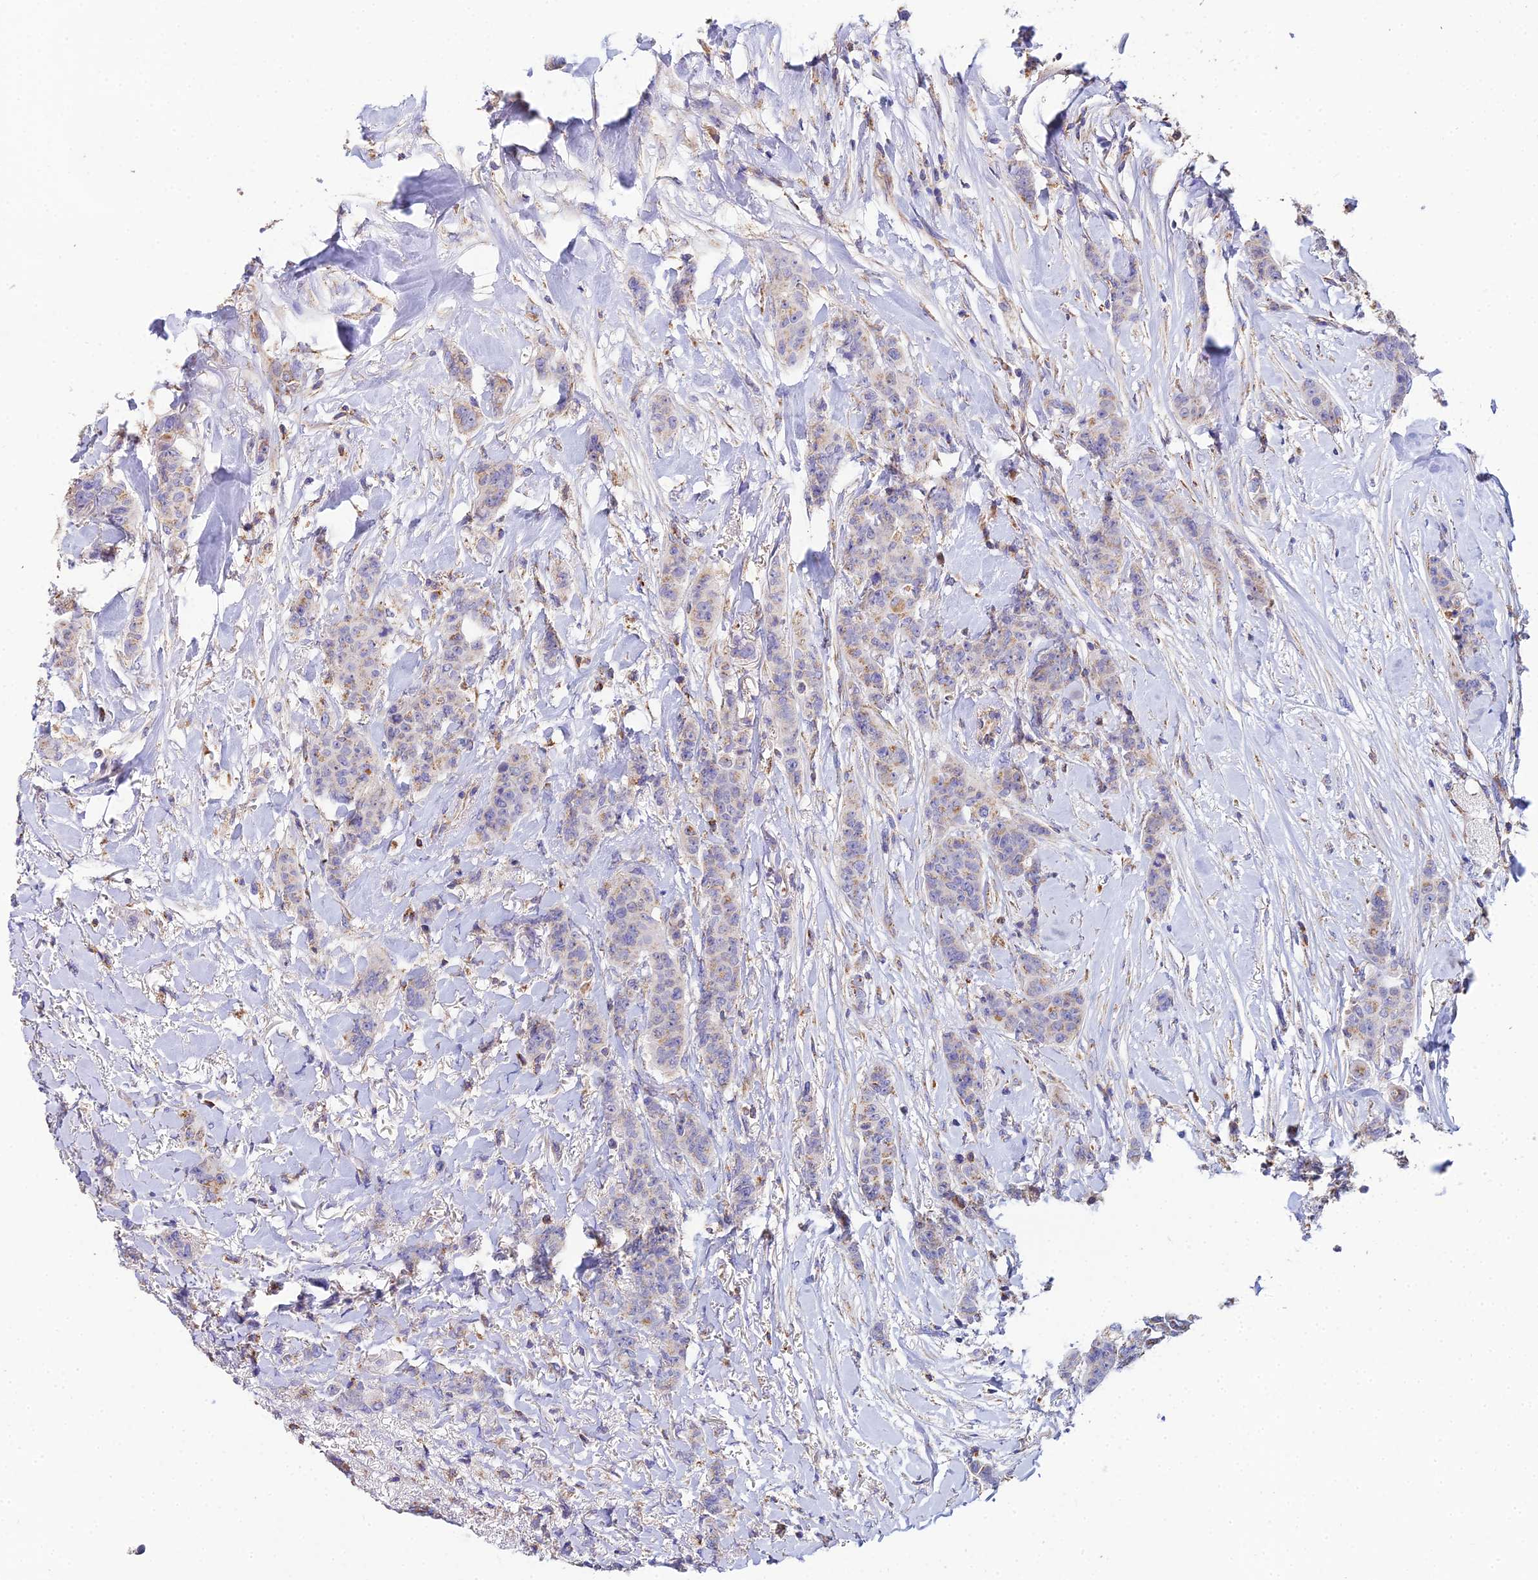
{"staining": {"intensity": "weak", "quantity": "<25%", "location": "cytoplasmic/membranous"}, "tissue": "breast cancer", "cell_type": "Tumor cells", "image_type": "cancer", "snomed": [{"axis": "morphology", "description": "Duct carcinoma"}, {"axis": "topography", "description": "Breast"}], "caption": "Protein analysis of infiltrating ductal carcinoma (breast) demonstrates no significant positivity in tumor cells. The staining is performed using DAB (3,3'-diaminobenzidine) brown chromogen with nuclei counter-stained in using hematoxylin.", "gene": "NIPSNAP3A", "patient": {"sex": "female", "age": 40}}